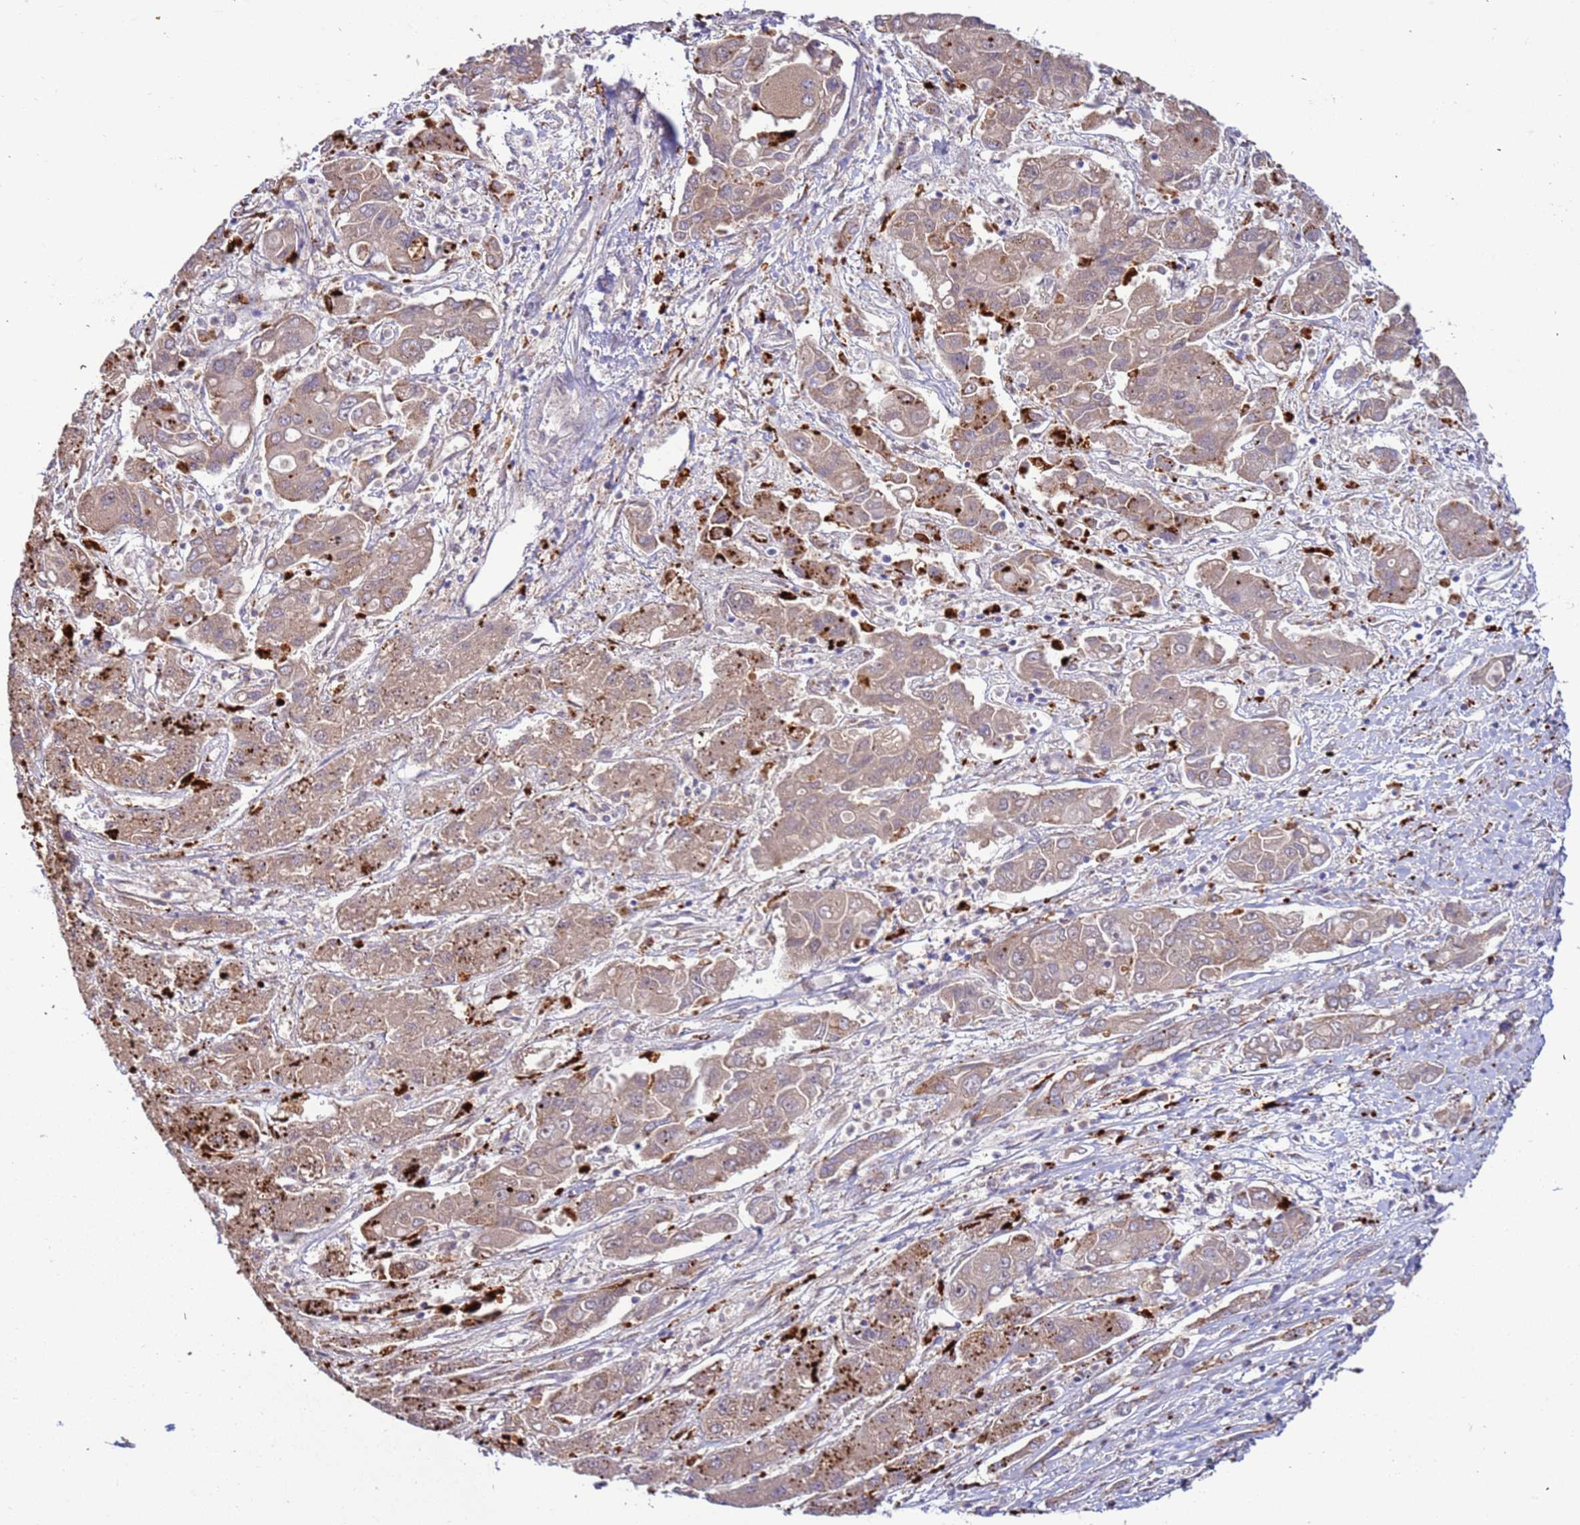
{"staining": {"intensity": "weak", "quantity": ">75%", "location": "cytoplasmic/membranous"}, "tissue": "liver cancer", "cell_type": "Tumor cells", "image_type": "cancer", "snomed": [{"axis": "morphology", "description": "Cholangiocarcinoma"}, {"axis": "topography", "description": "Liver"}], "caption": "Immunohistochemical staining of liver cancer (cholangiocarcinoma) demonstrates low levels of weak cytoplasmic/membranous protein expression in about >75% of tumor cells.", "gene": "VPS36", "patient": {"sex": "male", "age": 67}}